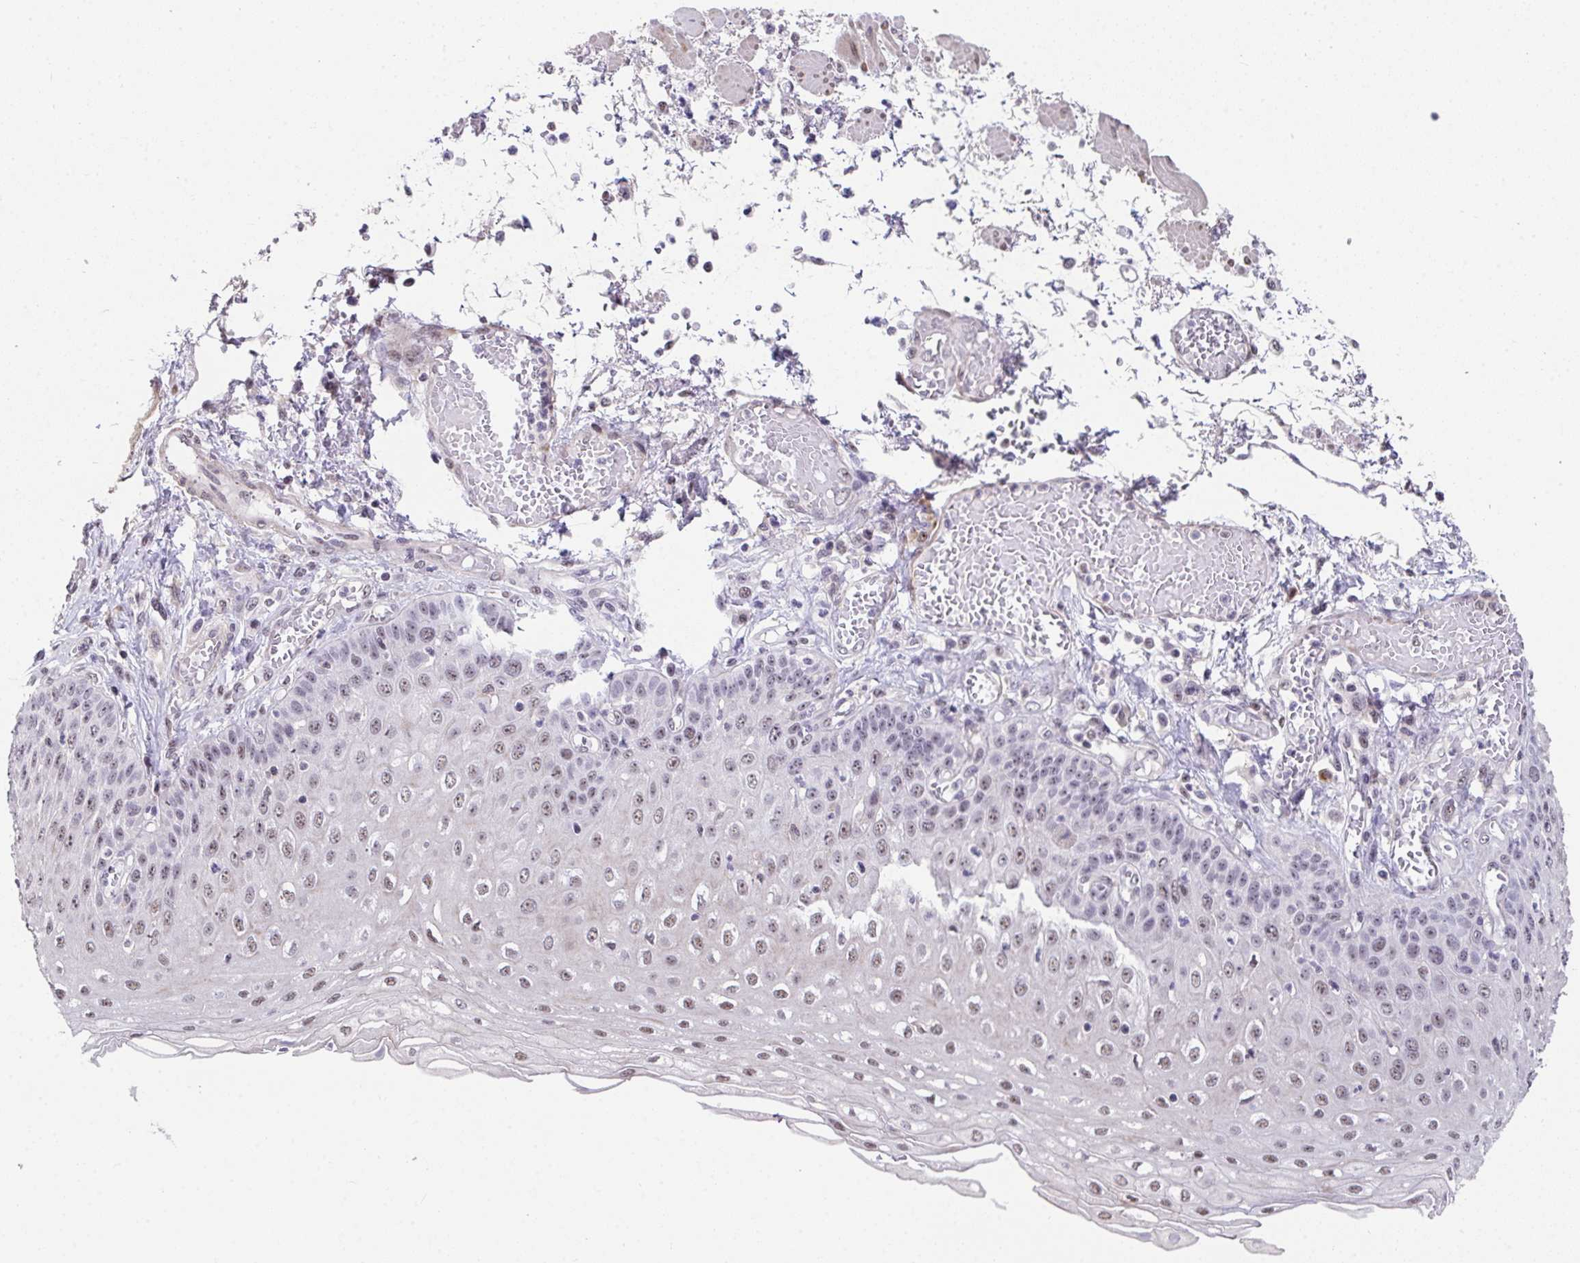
{"staining": {"intensity": "moderate", "quantity": "25%-75%", "location": "nuclear"}, "tissue": "esophagus", "cell_type": "Squamous epithelial cells", "image_type": "normal", "snomed": [{"axis": "morphology", "description": "Normal tissue, NOS"}, {"axis": "morphology", "description": "Adenocarcinoma, NOS"}, {"axis": "topography", "description": "Esophagus"}], "caption": "Immunohistochemistry photomicrograph of benign esophagus stained for a protein (brown), which displays medium levels of moderate nuclear expression in about 25%-75% of squamous epithelial cells.", "gene": "RBBP6", "patient": {"sex": "male", "age": 81}}